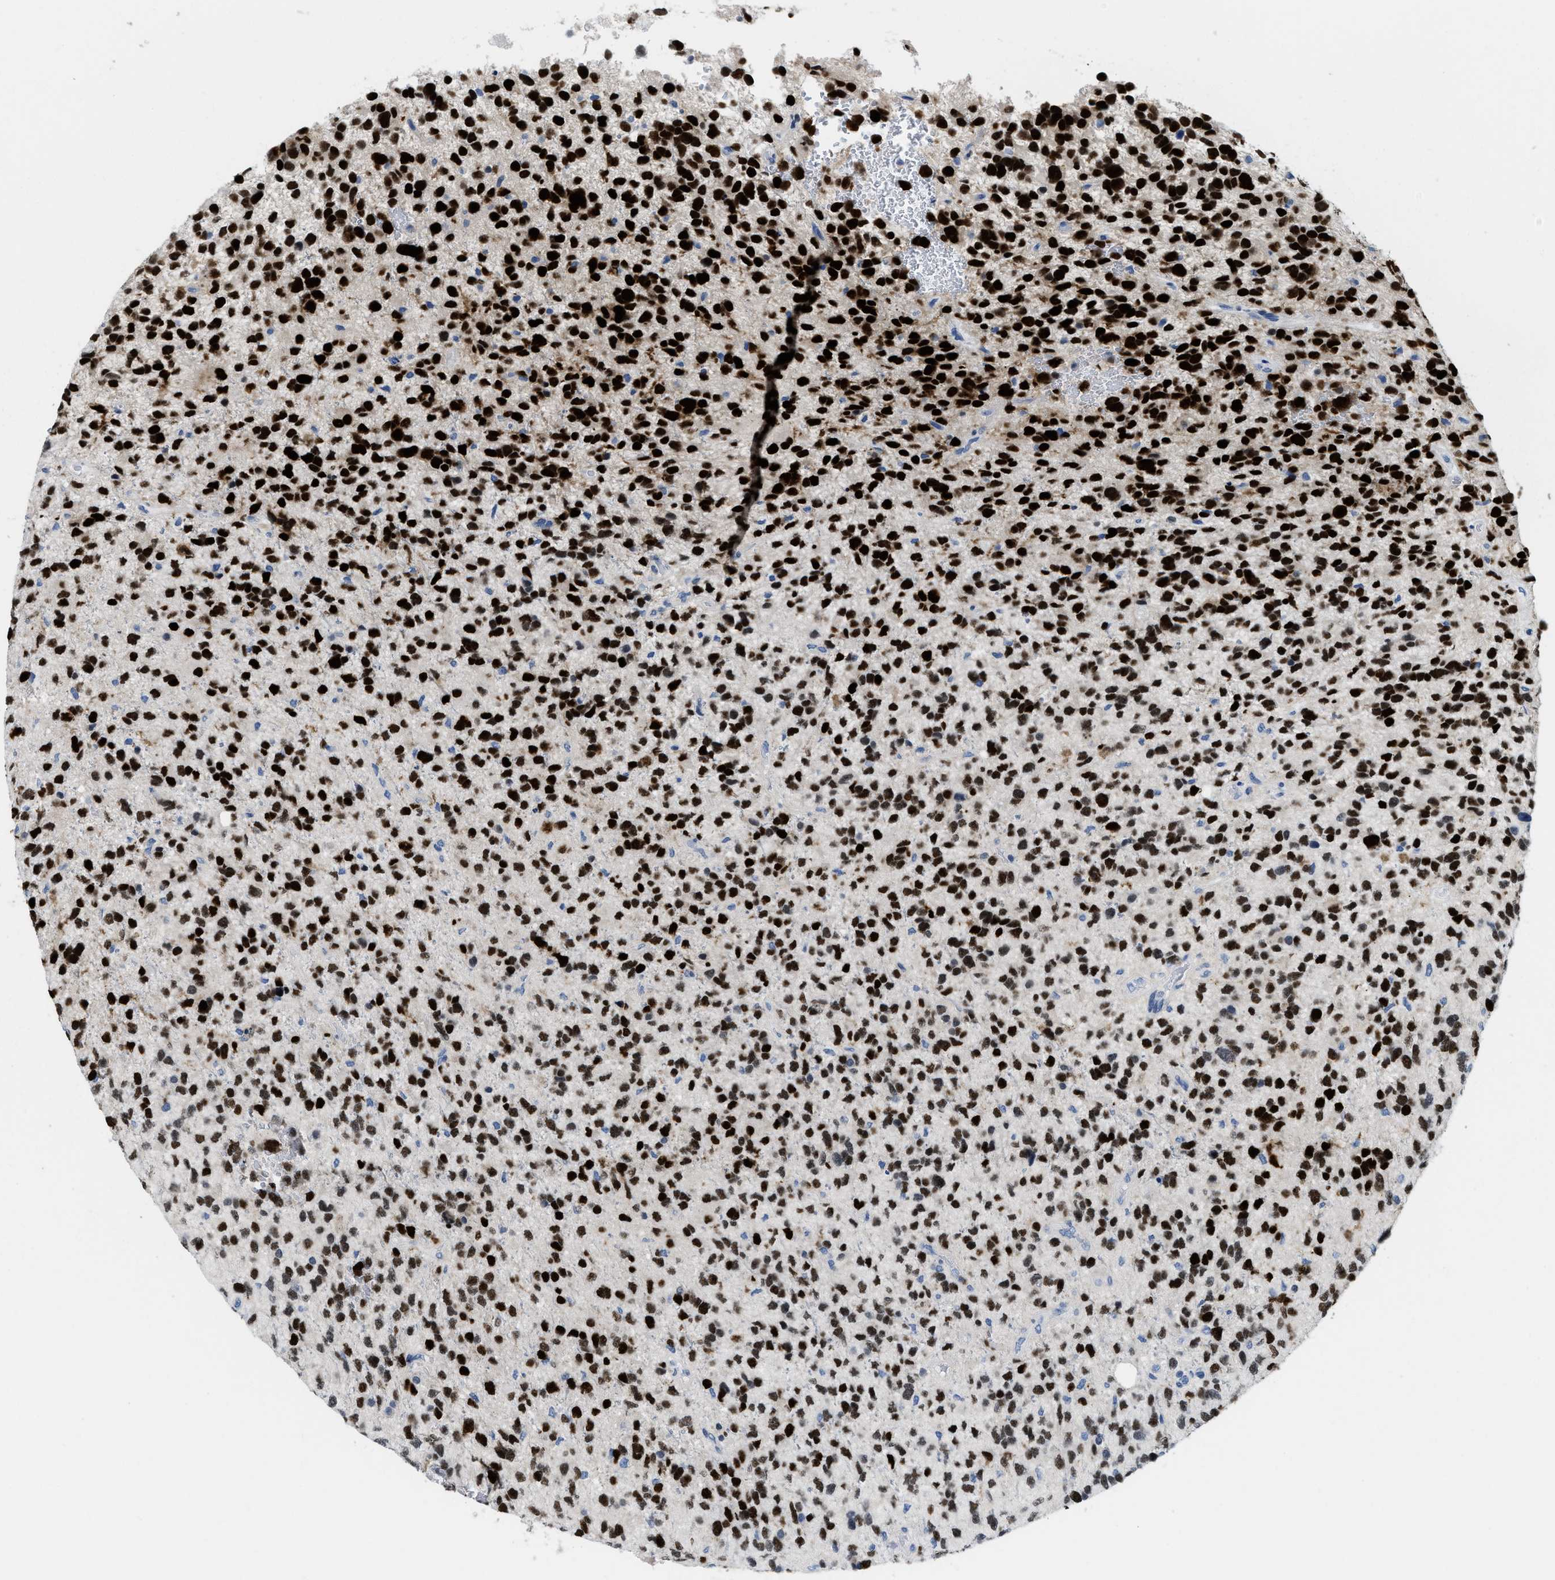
{"staining": {"intensity": "strong", "quantity": ">75%", "location": "nuclear"}, "tissue": "glioma", "cell_type": "Tumor cells", "image_type": "cancer", "snomed": [{"axis": "morphology", "description": "Glioma, malignant, High grade"}, {"axis": "topography", "description": "Brain"}], "caption": "Immunohistochemical staining of human glioma shows high levels of strong nuclear protein positivity in approximately >75% of tumor cells. Using DAB (brown) and hematoxylin (blue) stains, captured at high magnification using brightfield microscopy.", "gene": "NFIX", "patient": {"sex": "female", "age": 58}}